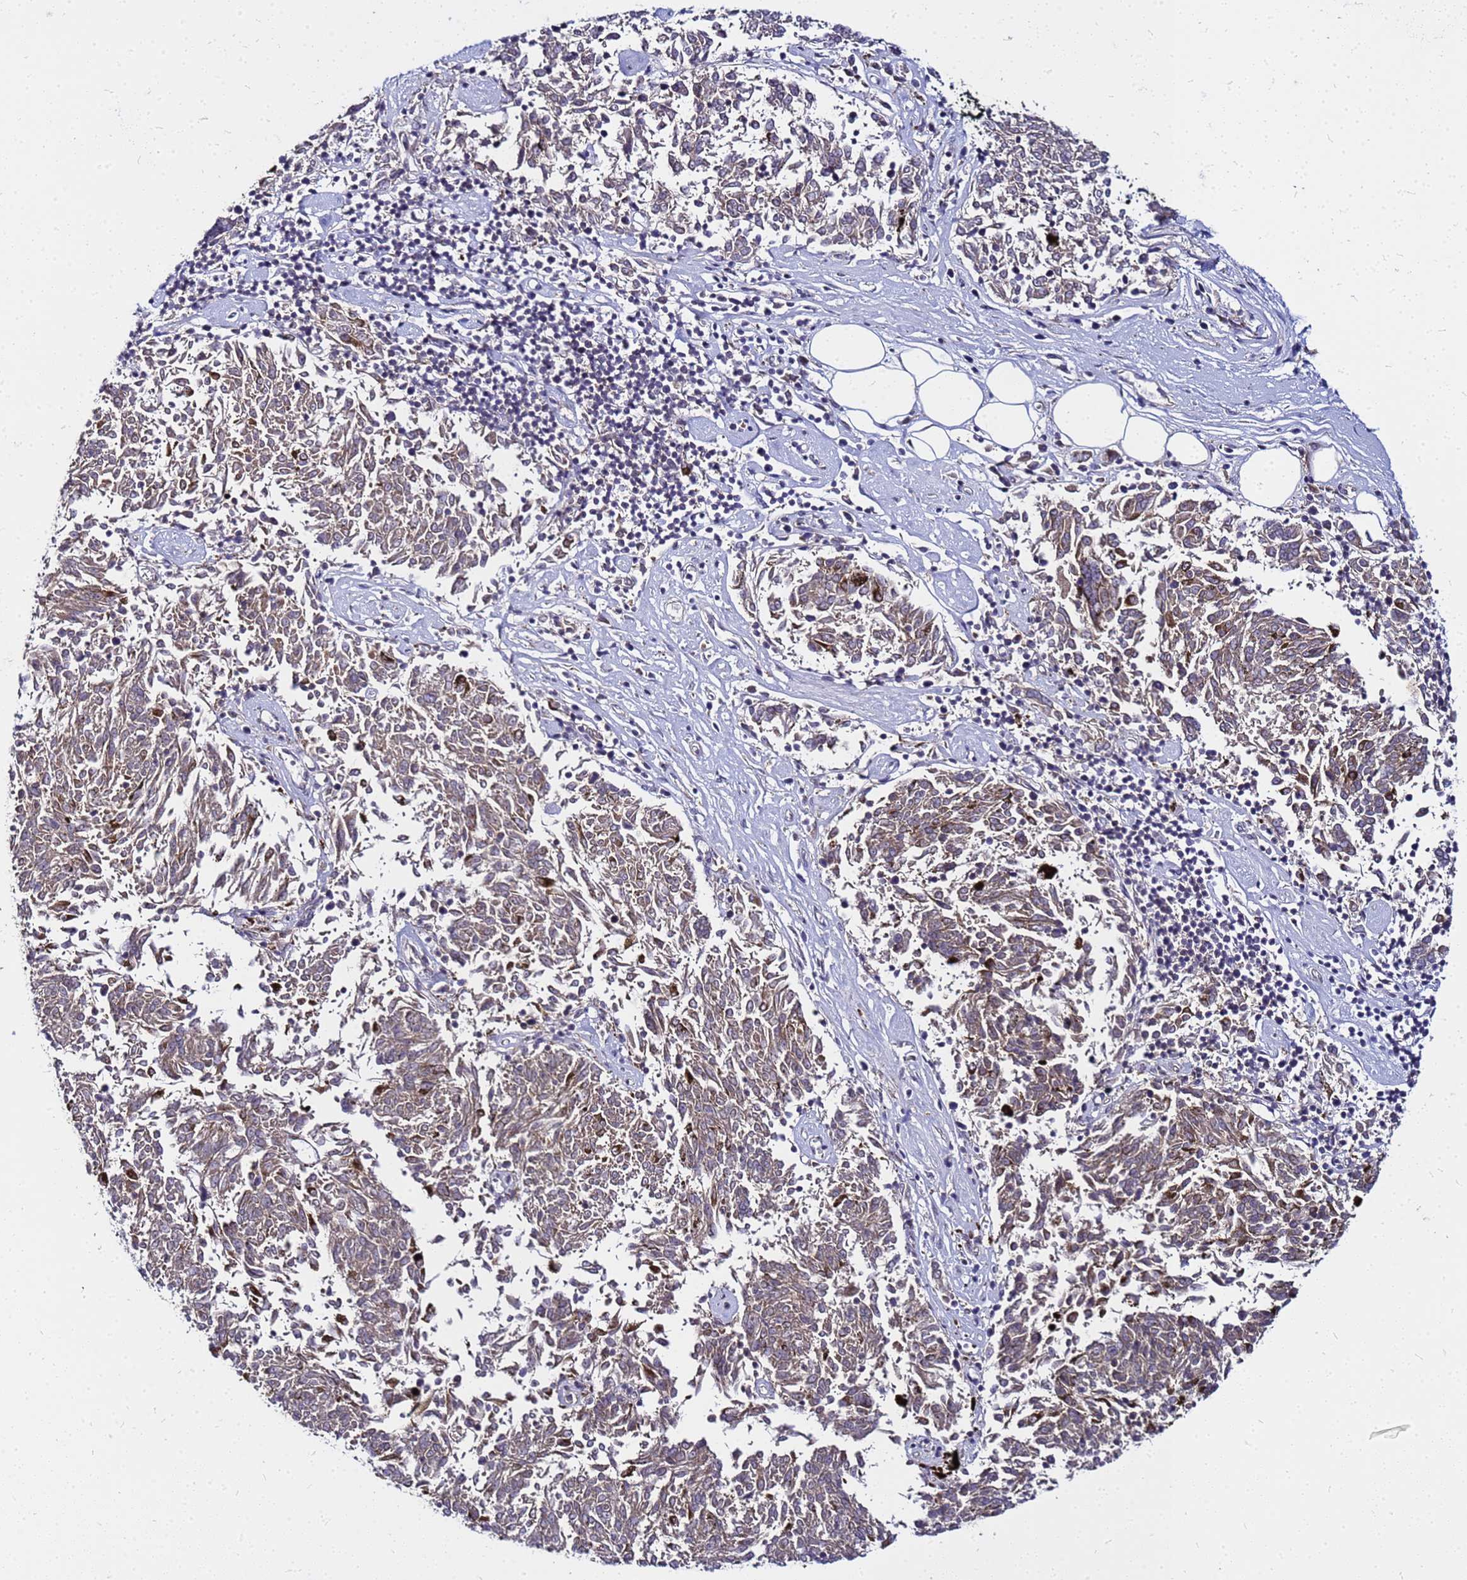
{"staining": {"intensity": "weak", "quantity": "25%-75%", "location": "cytoplasmic/membranous"}, "tissue": "melanoma", "cell_type": "Tumor cells", "image_type": "cancer", "snomed": [{"axis": "morphology", "description": "Malignant melanoma, NOS"}, {"axis": "topography", "description": "Skin"}], "caption": "DAB (3,3'-diaminobenzidine) immunohistochemical staining of malignant melanoma demonstrates weak cytoplasmic/membranous protein expression in approximately 25%-75% of tumor cells.", "gene": "SAT1", "patient": {"sex": "female", "age": 72}}